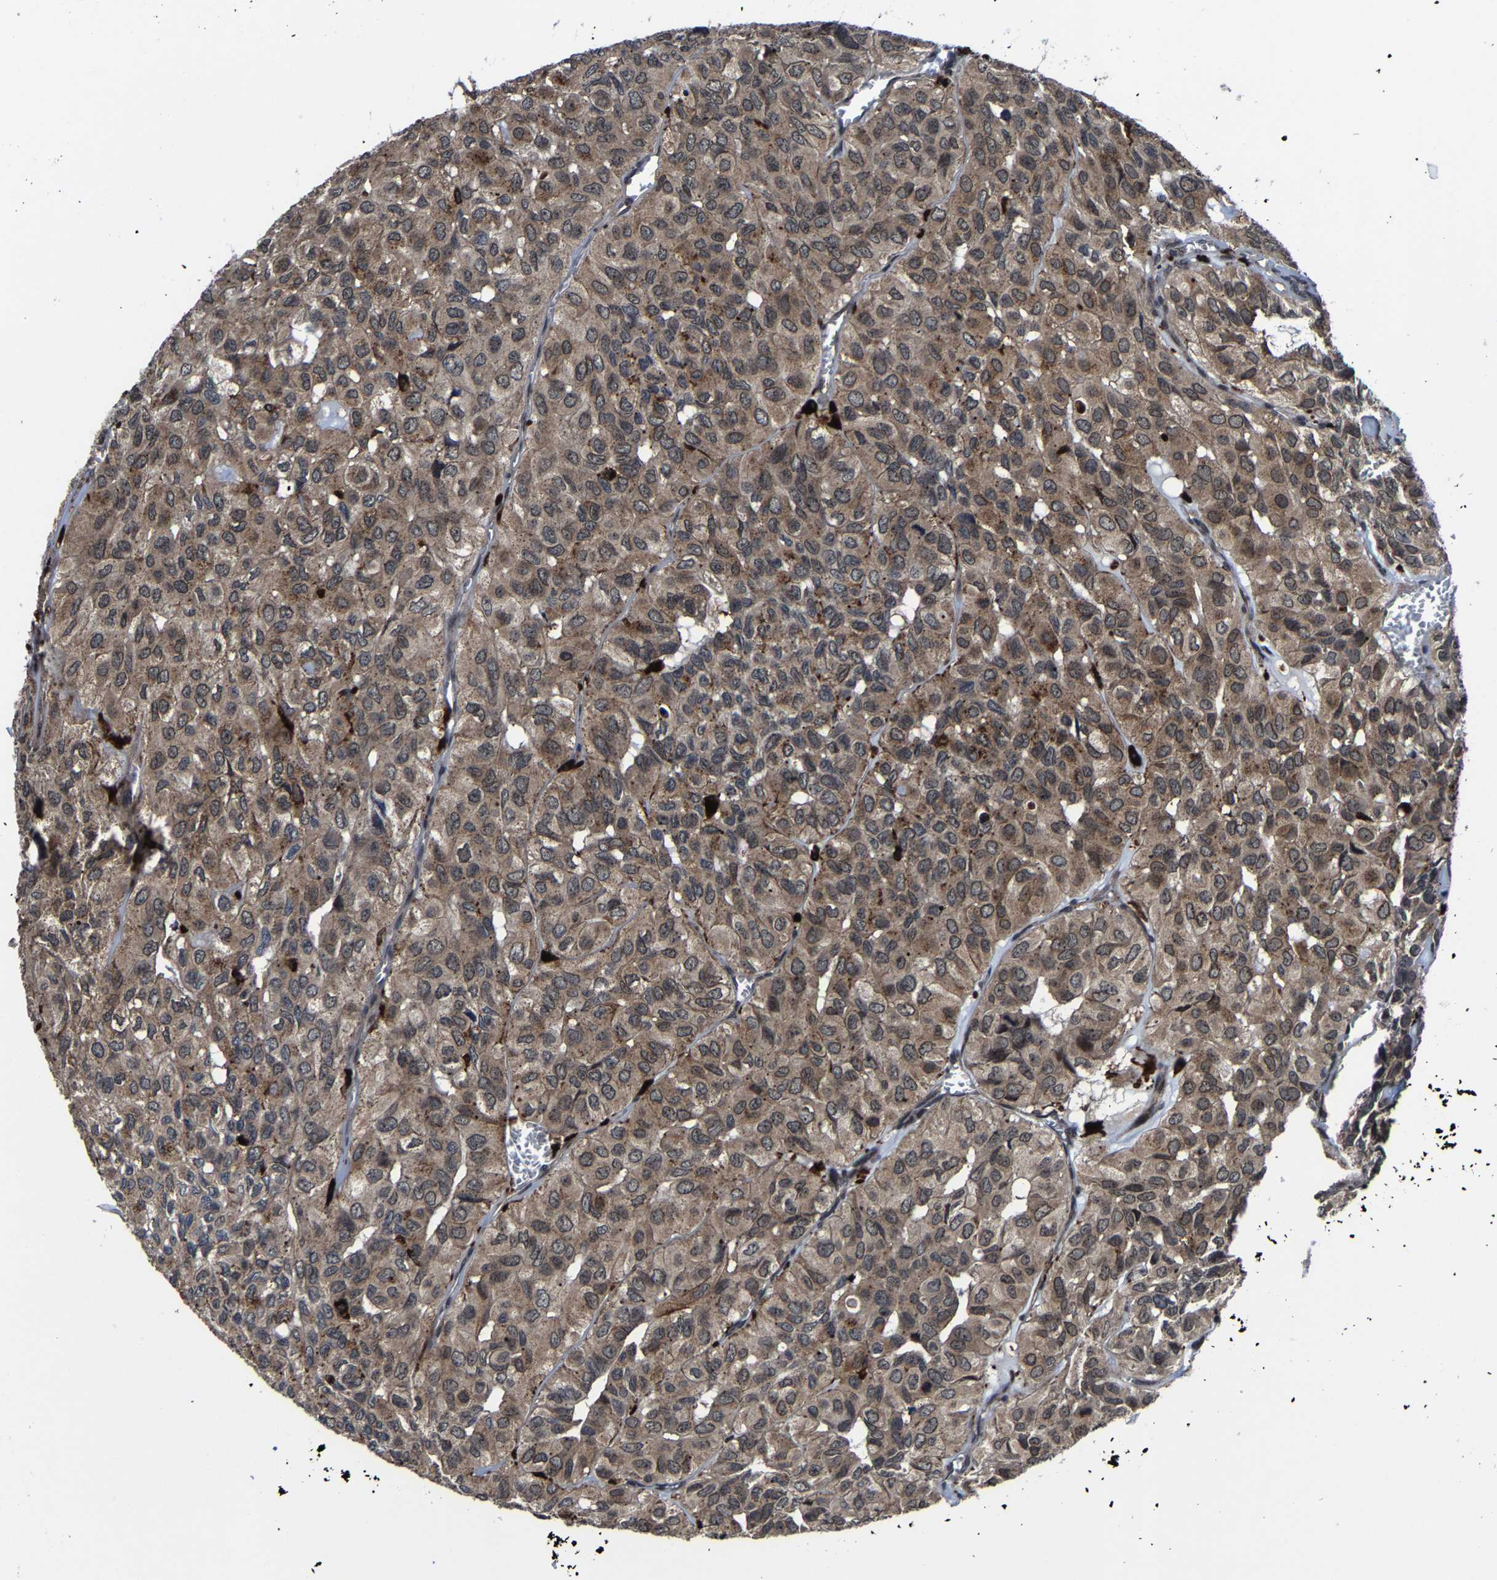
{"staining": {"intensity": "weak", "quantity": ">75%", "location": "cytoplasmic/membranous"}, "tissue": "head and neck cancer", "cell_type": "Tumor cells", "image_type": "cancer", "snomed": [{"axis": "morphology", "description": "Adenocarcinoma, NOS"}, {"axis": "topography", "description": "Salivary gland, NOS"}, {"axis": "topography", "description": "Head-Neck"}], "caption": "Approximately >75% of tumor cells in head and neck cancer demonstrate weak cytoplasmic/membranous protein staining as visualized by brown immunohistochemical staining.", "gene": "ZCCHC7", "patient": {"sex": "female", "age": 76}}